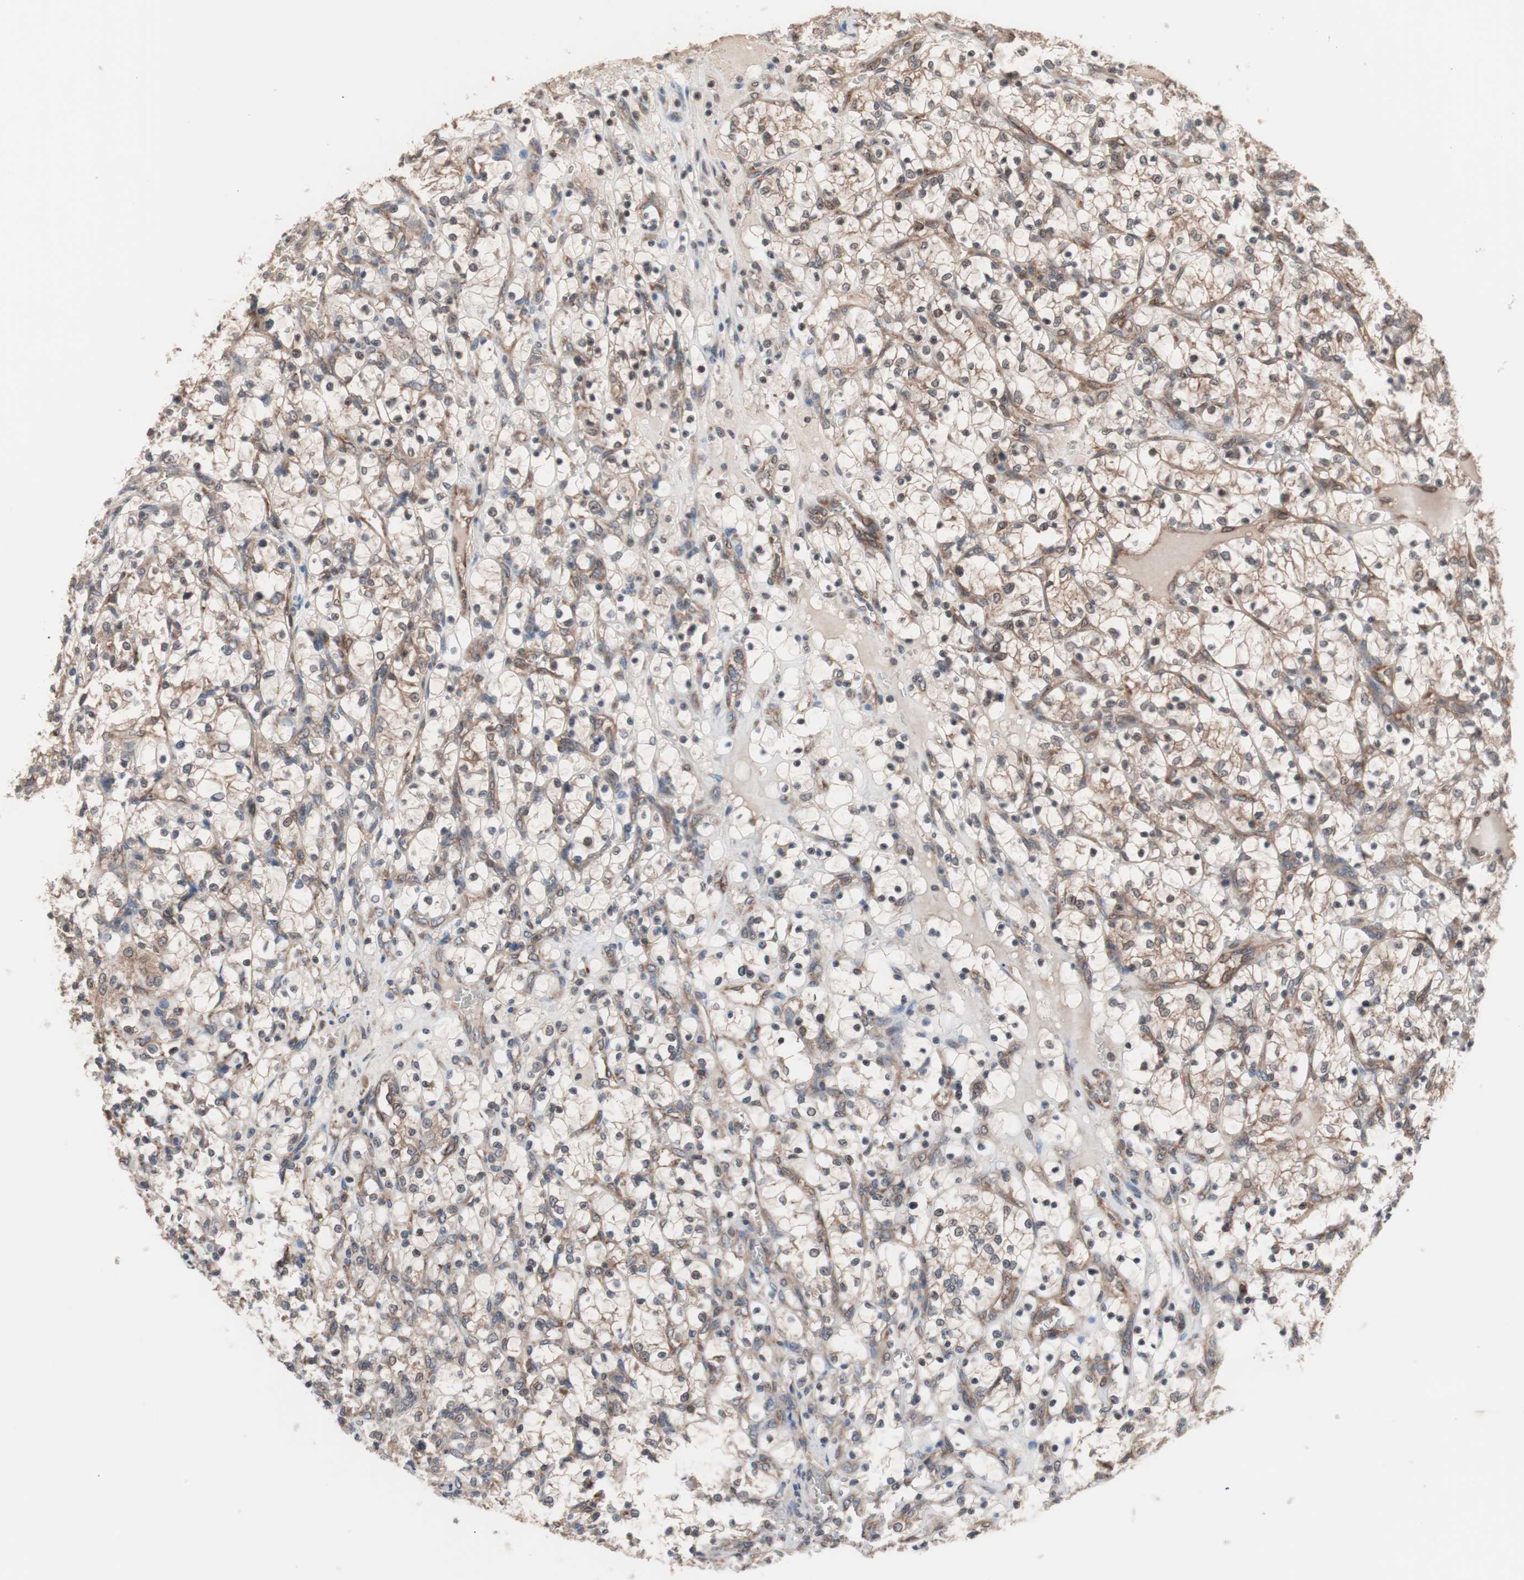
{"staining": {"intensity": "weak", "quantity": "25%-75%", "location": "cytoplasmic/membranous,nuclear"}, "tissue": "renal cancer", "cell_type": "Tumor cells", "image_type": "cancer", "snomed": [{"axis": "morphology", "description": "Adenocarcinoma, NOS"}, {"axis": "topography", "description": "Kidney"}], "caption": "Immunohistochemistry histopathology image of human renal adenocarcinoma stained for a protein (brown), which reveals low levels of weak cytoplasmic/membranous and nuclear positivity in approximately 25%-75% of tumor cells.", "gene": "IRS1", "patient": {"sex": "female", "age": 69}}